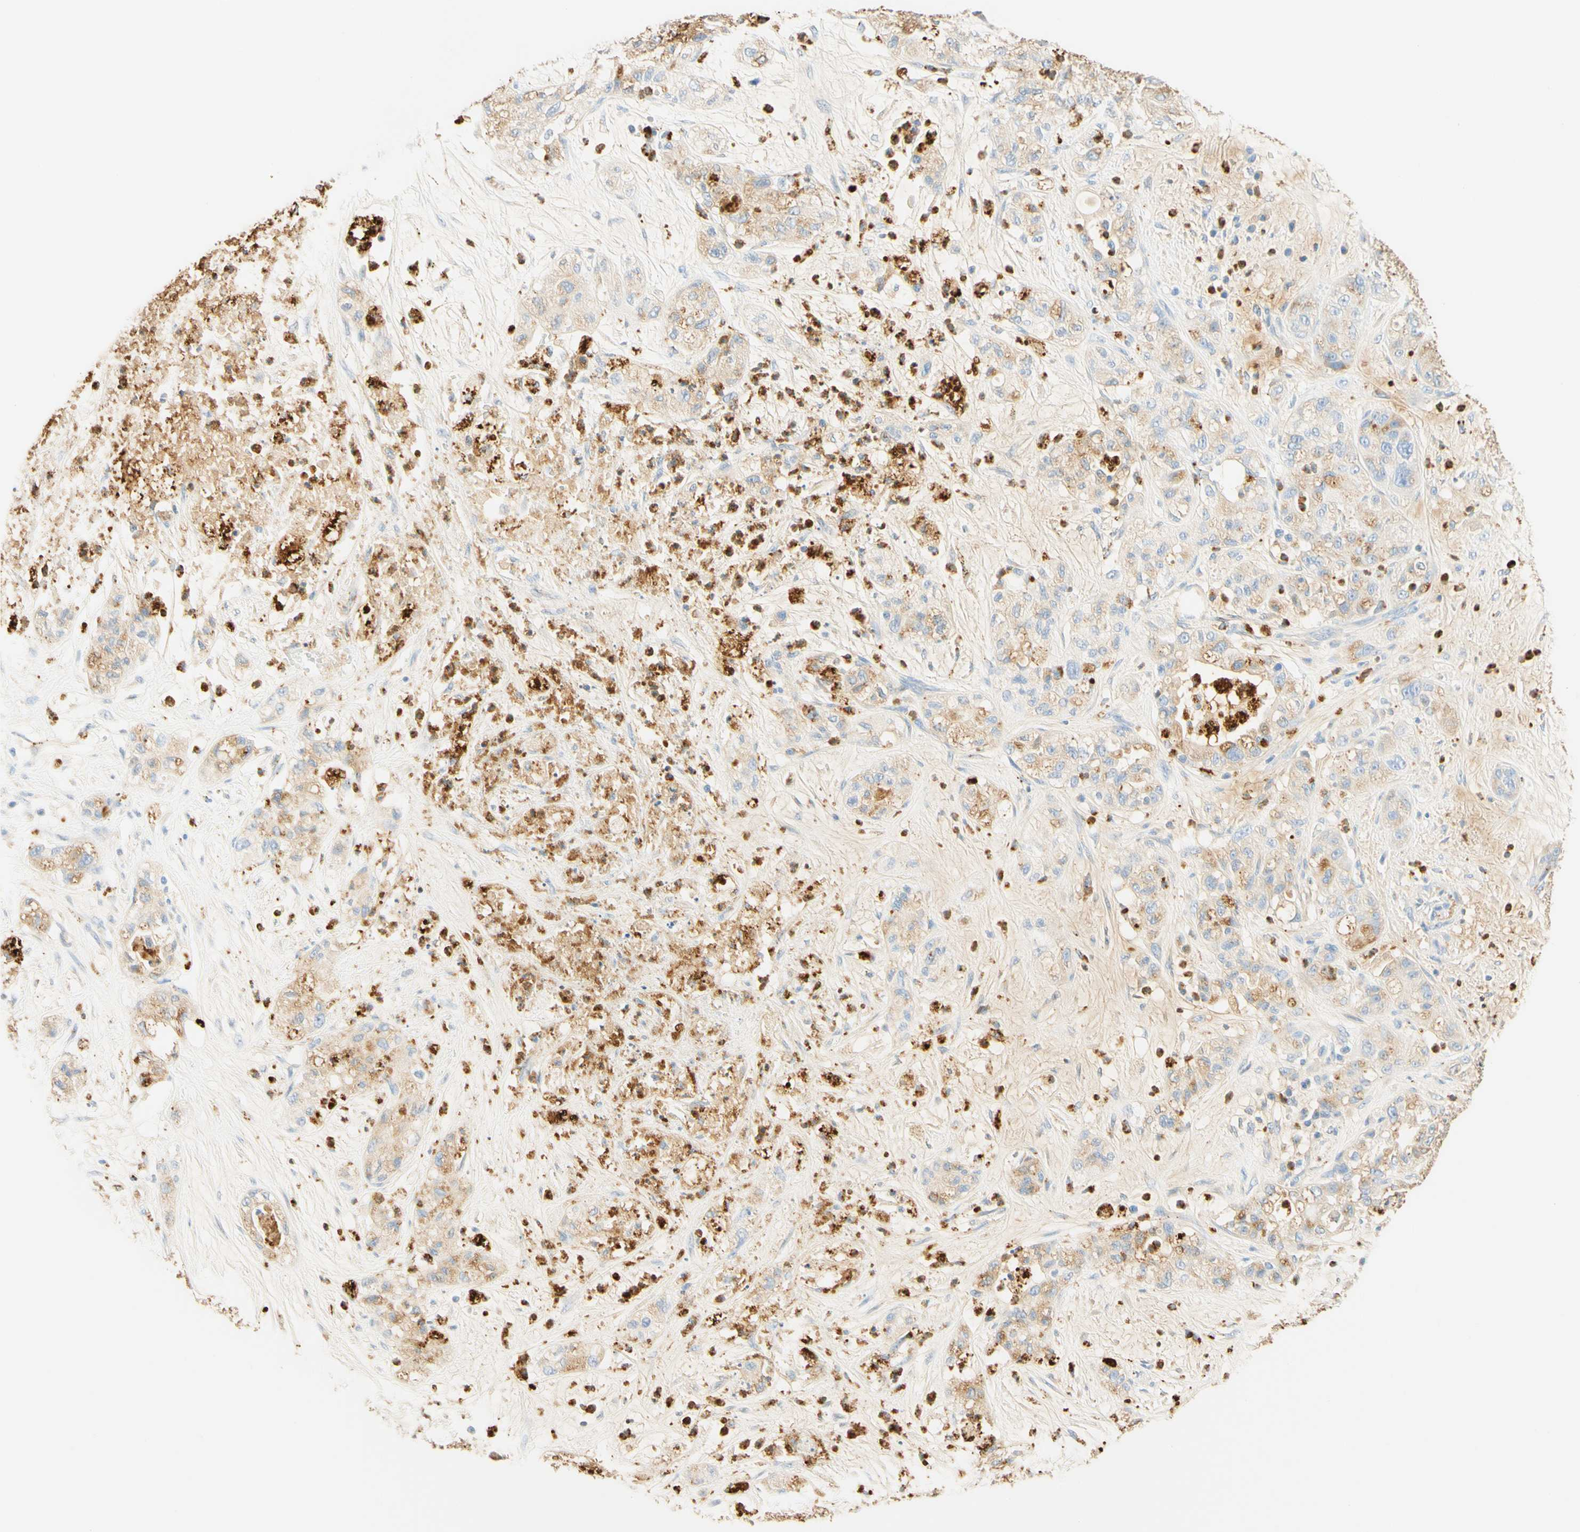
{"staining": {"intensity": "weak", "quantity": ">75%", "location": "cytoplasmic/membranous"}, "tissue": "pancreatic cancer", "cell_type": "Tumor cells", "image_type": "cancer", "snomed": [{"axis": "morphology", "description": "Adenocarcinoma, NOS"}, {"axis": "topography", "description": "Pancreas"}], "caption": "Protein staining of adenocarcinoma (pancreatic) tissue displays weak cytoplasmic/membranous staining in about >75% of tumor cells.", "gene": "CD63", "patient": {"sex": "female", "age": 78}}